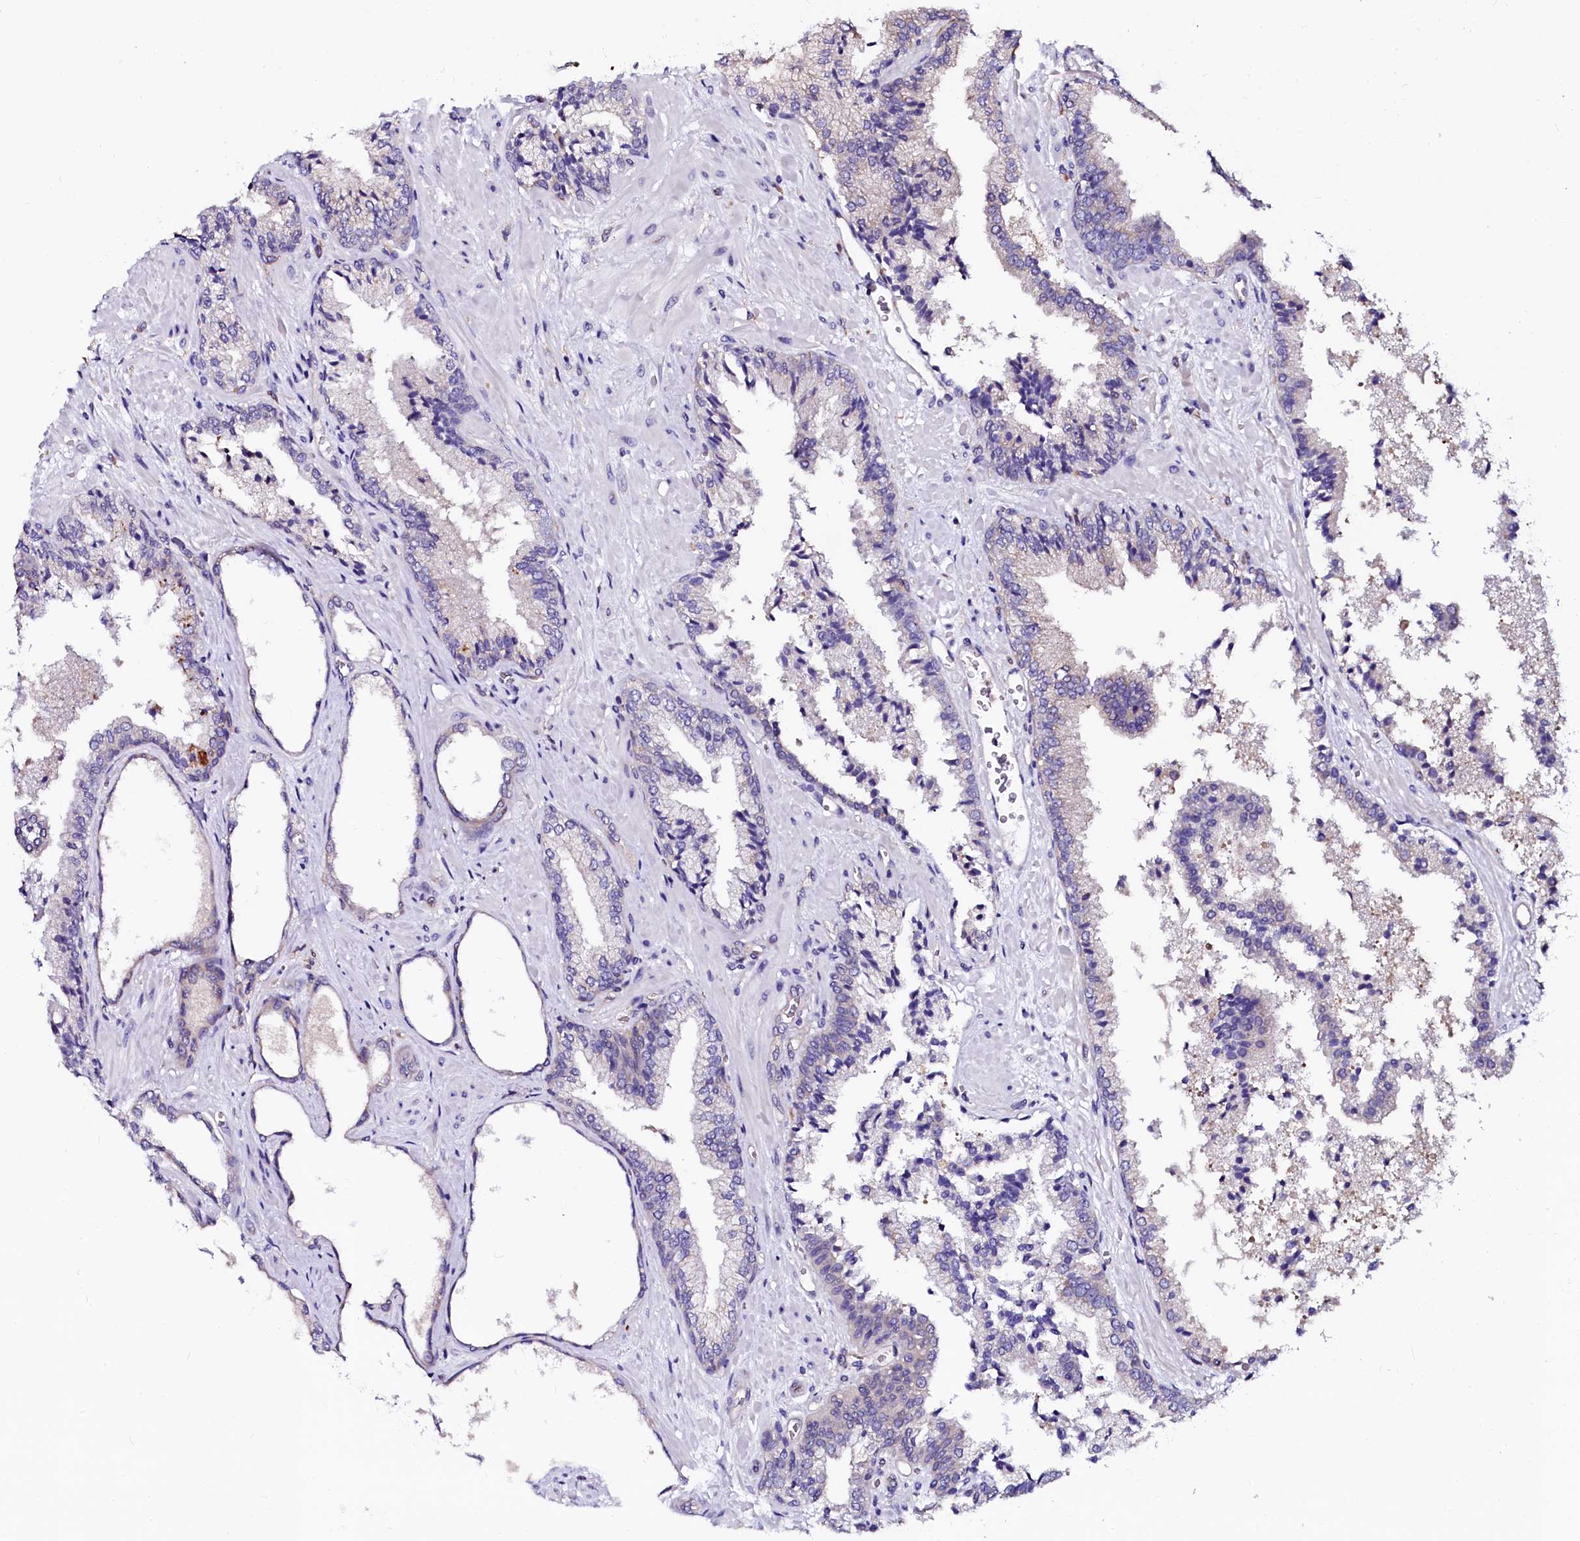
{"staining": {"intensity": "negative", "quantity": "none", "location": "none"}, "tissue": "prostate cancer", "cell_type": "Tumor cells", "image_type": "cancer", "snomed": [{"axis": "morphology", "description": "Adenocarcinoma, High grade"}, {"axis": "topography", "description": "Prostate"}], "caption": "High magnification brightfield microscopy of high-grade adenocarcinoma (prostate) stained with DAB (brown) and counterstained with hematoxylin (blue): tumor cells show no significant positivity.", "gene": "OTOL1", "patient": {"sex": "male", "age": 71}}